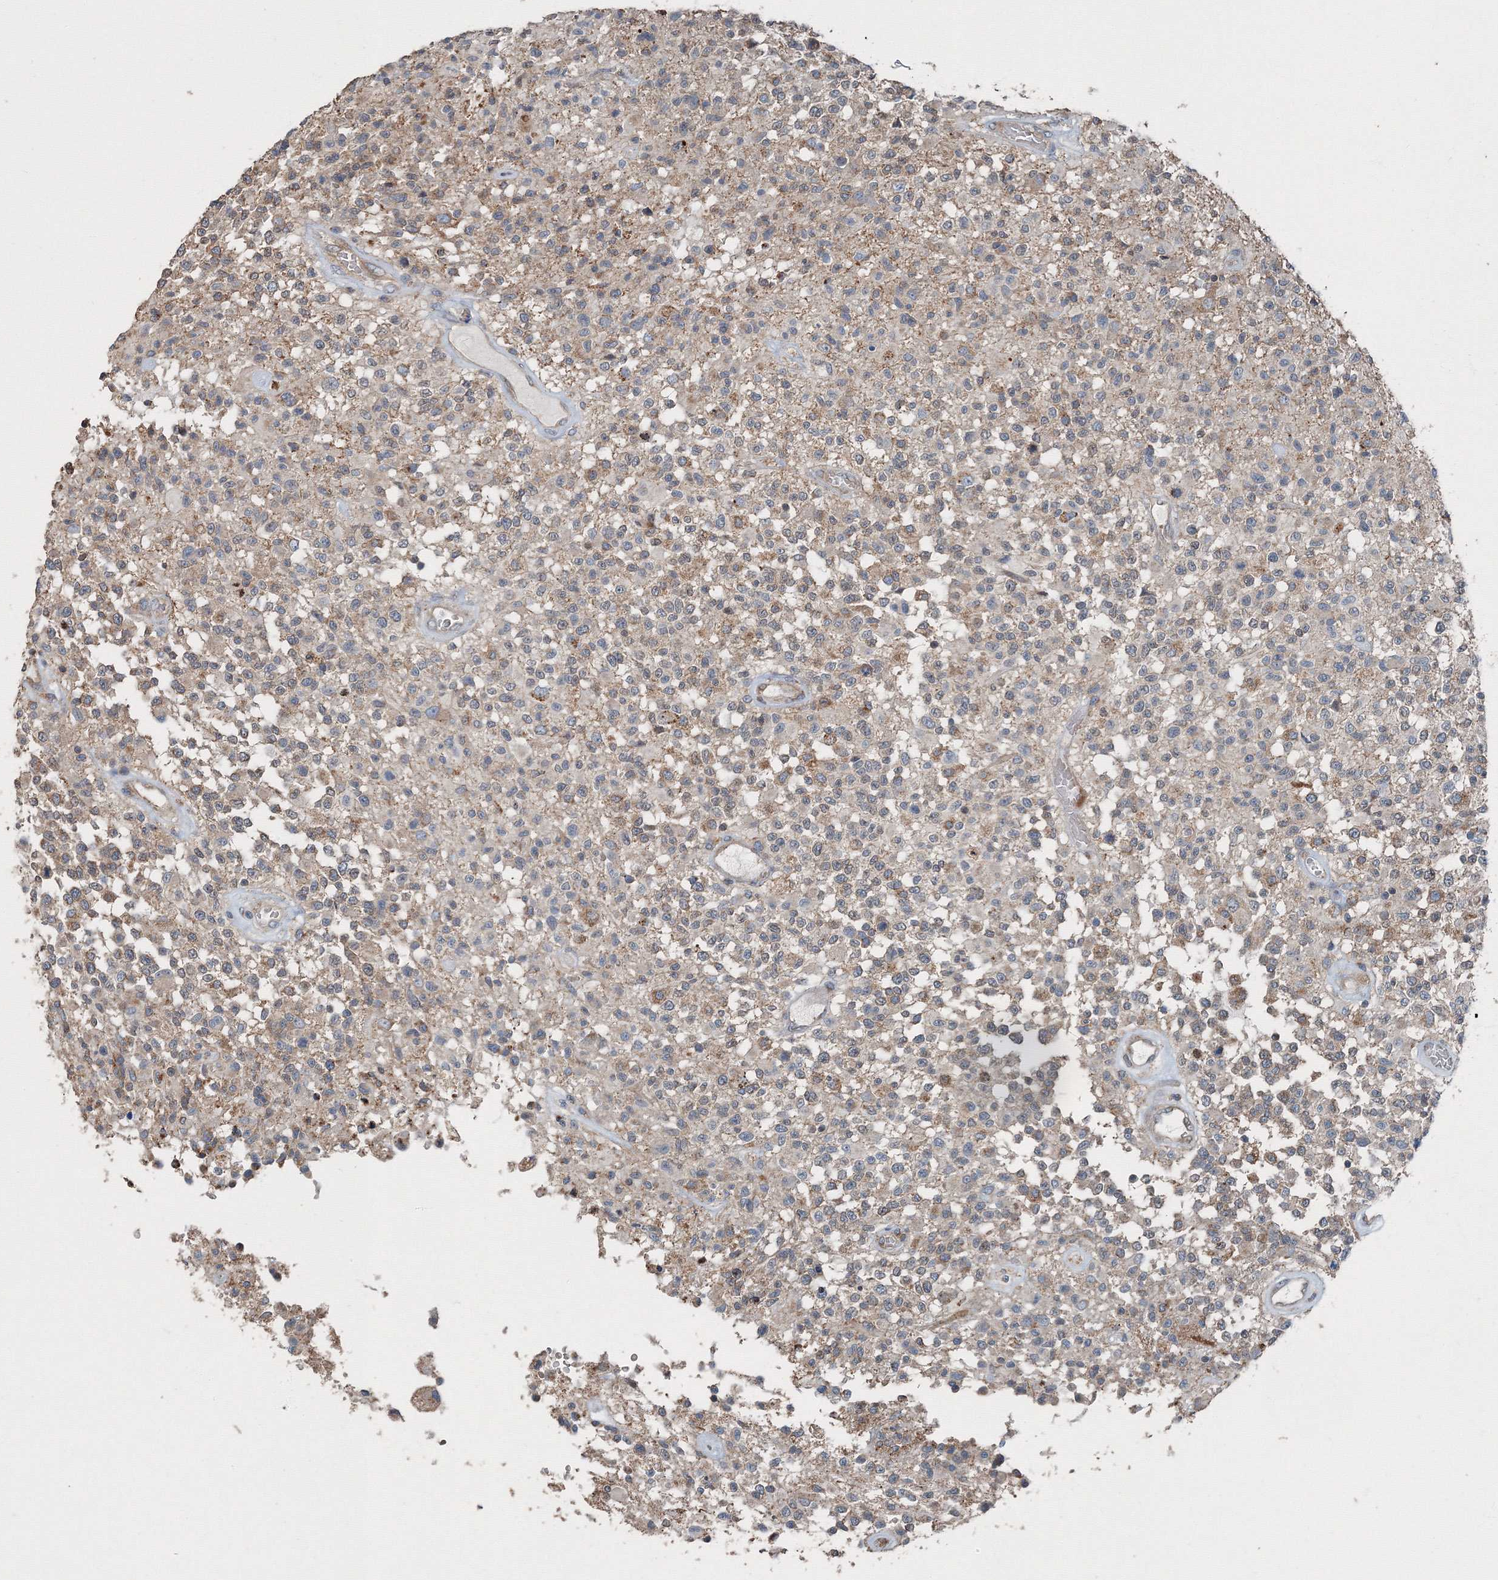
{"staining": {"intensity": "weak", "quantity": "<25%", "location": "cytoplasmic/membranous"}, "tissue": "glioma", "cell_type": "Tumor cells", "image_type": "cancer", "snomed": [{"axis": "morphology", "description": "Glioma, malignant, High grade"}, {"axis": "morphology", "description": "Glioblastoma, NOS"}, {"axis": "topography", "description": "Brain"}], "caption": "This photomicrograph is of glioma stained with immunohistochemistry (IHC) to label a protein in brown with the nuclei are counter-stained blue. There is no staining in tumor cells.", "gene": "AASDH", "patient": {"sex": "male", "age": 60}}